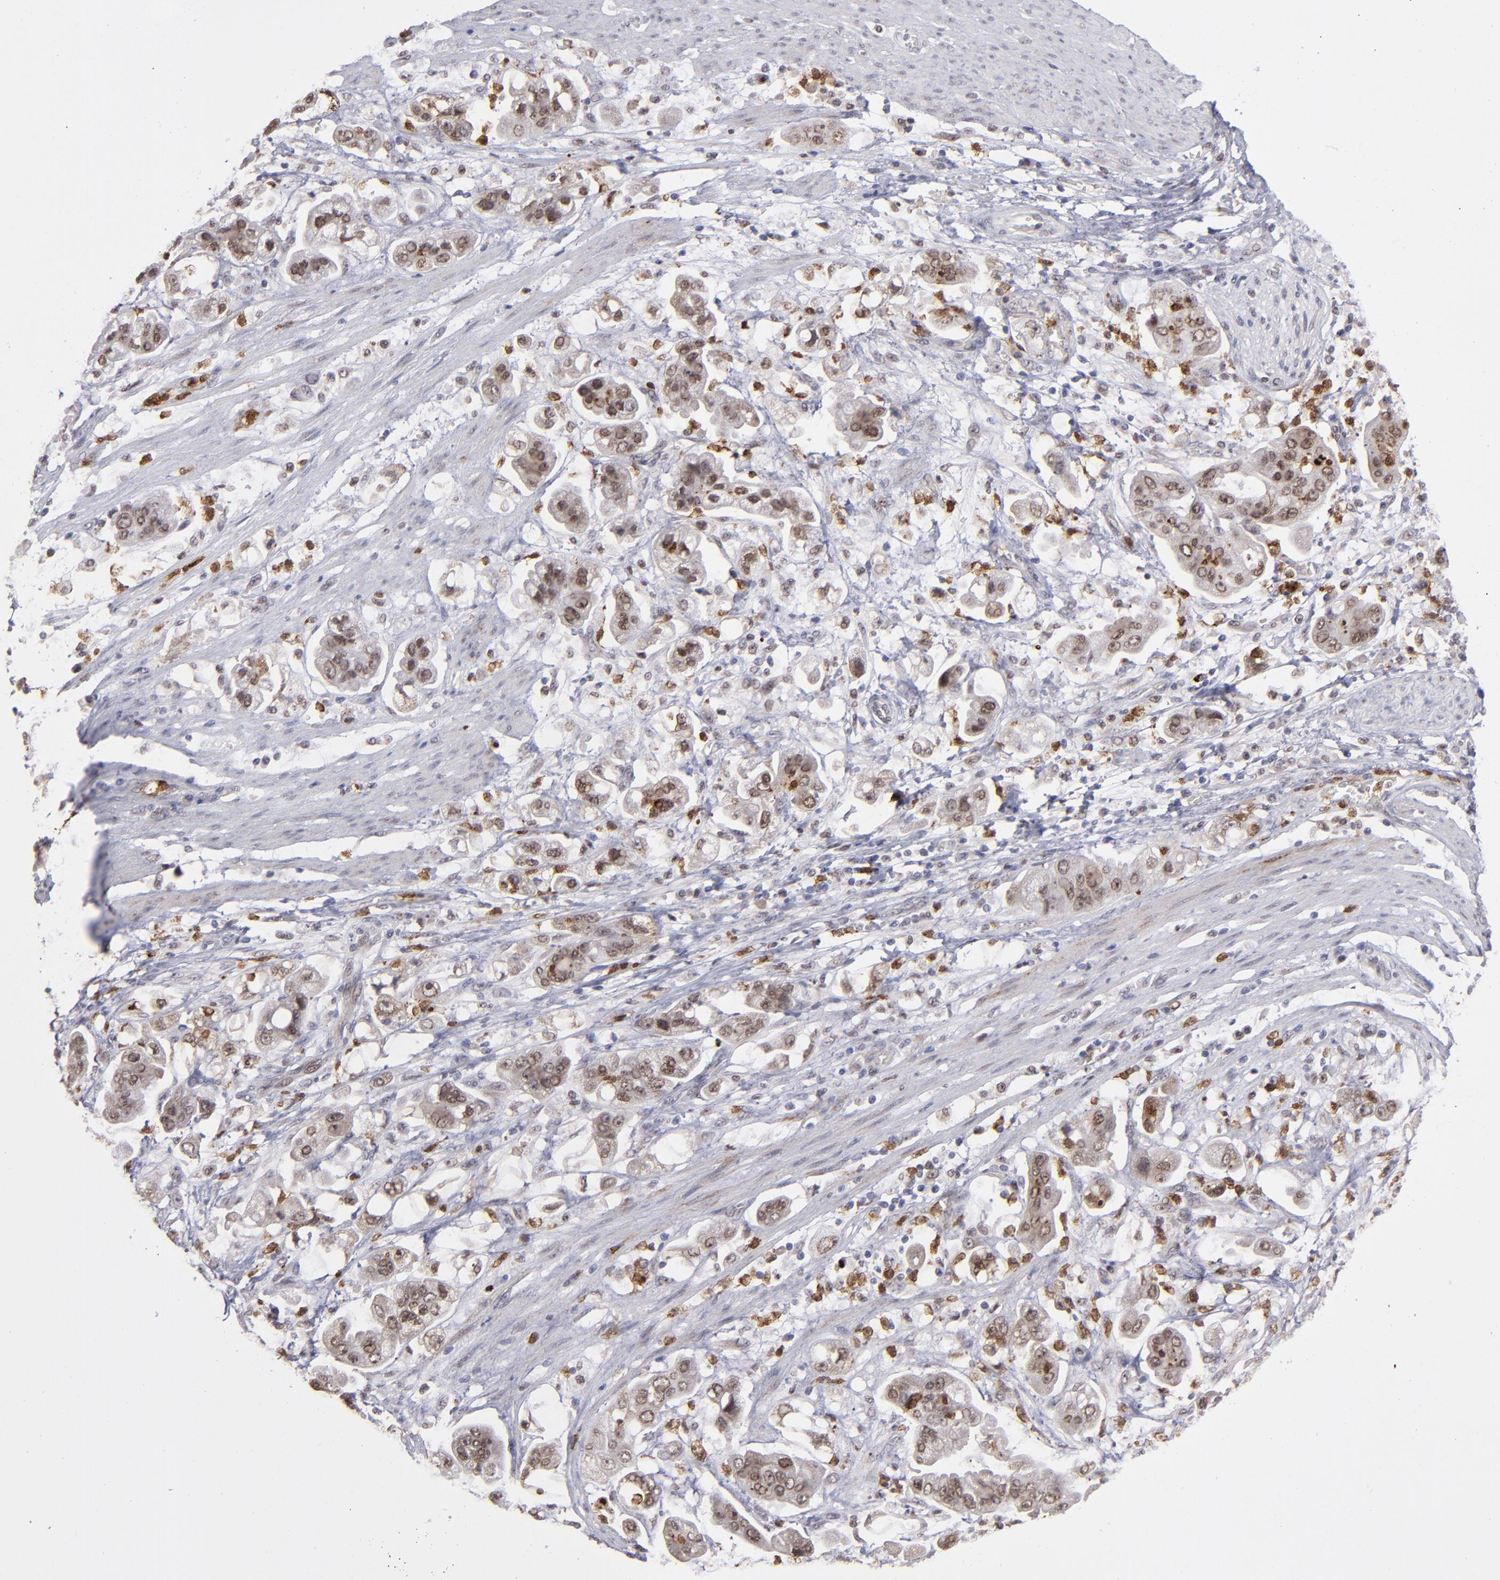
{"staining": {"intensity": "moderate", "quantity": ">75%", "location": "cytoplasmic/membranous,nuclear"}, "tissue": "stomach cancer", "cell_type": "Tumor cells", "image_type": "cancer", "snomed": [{"axis": "morphology", "description": "Adenocarcinoma, NOS"}, {"axis": "topography", "description": "Stomach"}], "caption": "This micrograph reveals stomach adenocarcinoma stained with immunohistochemistry (IHC) to label a protein in brown. The cytoplasmic/membranous and nuclear of tumor cells show moderate positivity for the protein. Nuclei are counter-stained blue.", "gene": "RREB1", "patient": {"sex": "male", "age": 62}}